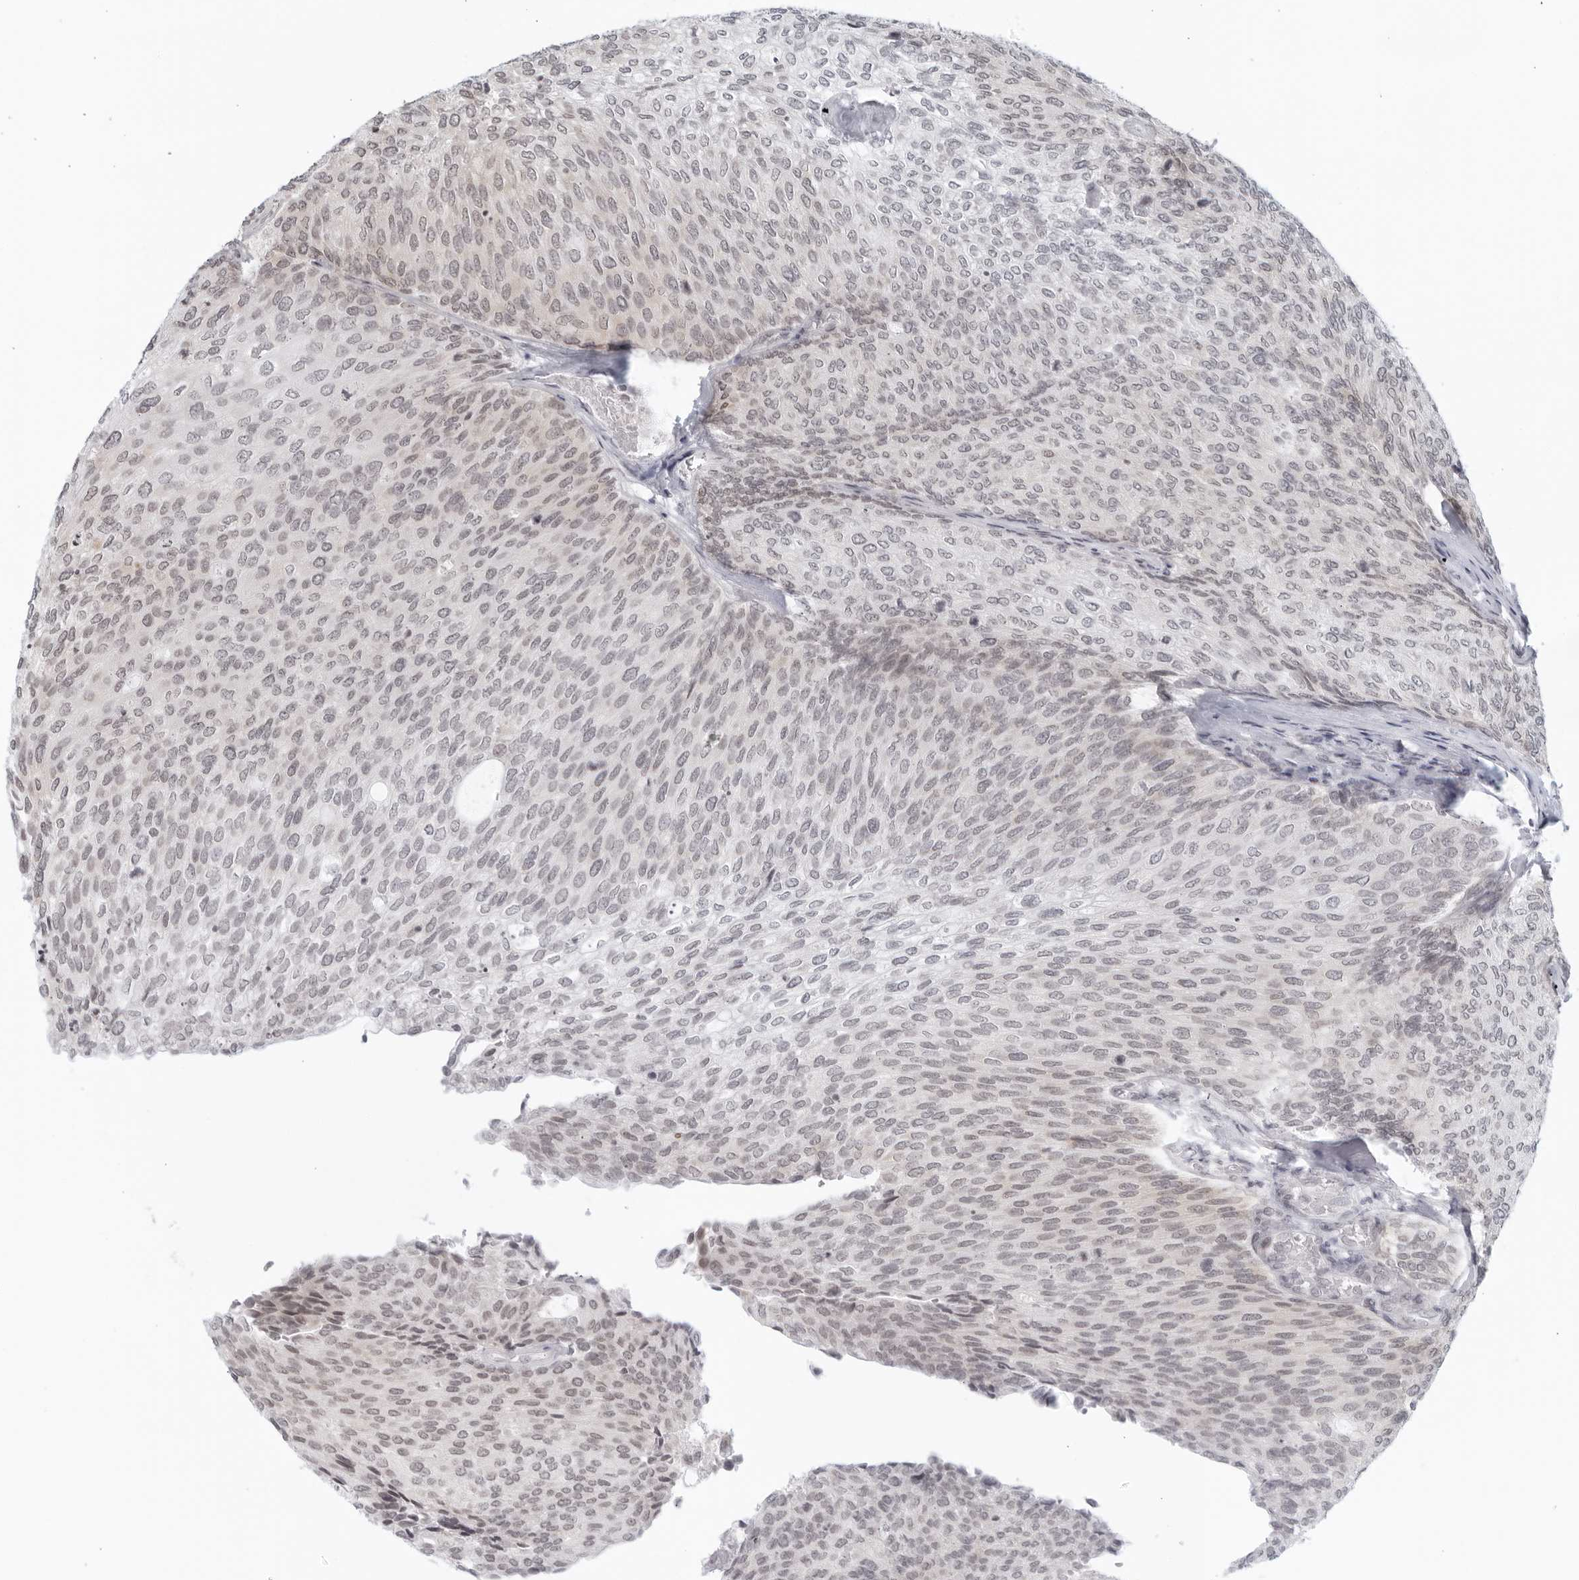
{"staining": {"intensity": "negative", "quantity": "none", "location": "none"}, "tissue": "urothelial cancer", "cell_type": "Tumor cells", "image_type": "cancer", "snomed": [{"axis": "morphology", "description": "Urothelial carcinoma, Low grade"}, {"axis": "topography", "description": "Urinary bladder"}], "caption": "A photomicrograph of urothelial cancer stained for a protein displays no brown staining in tumor cells.", "gene": "RAB11FIP3", "patient": {"sex": "female", "age": 79}}